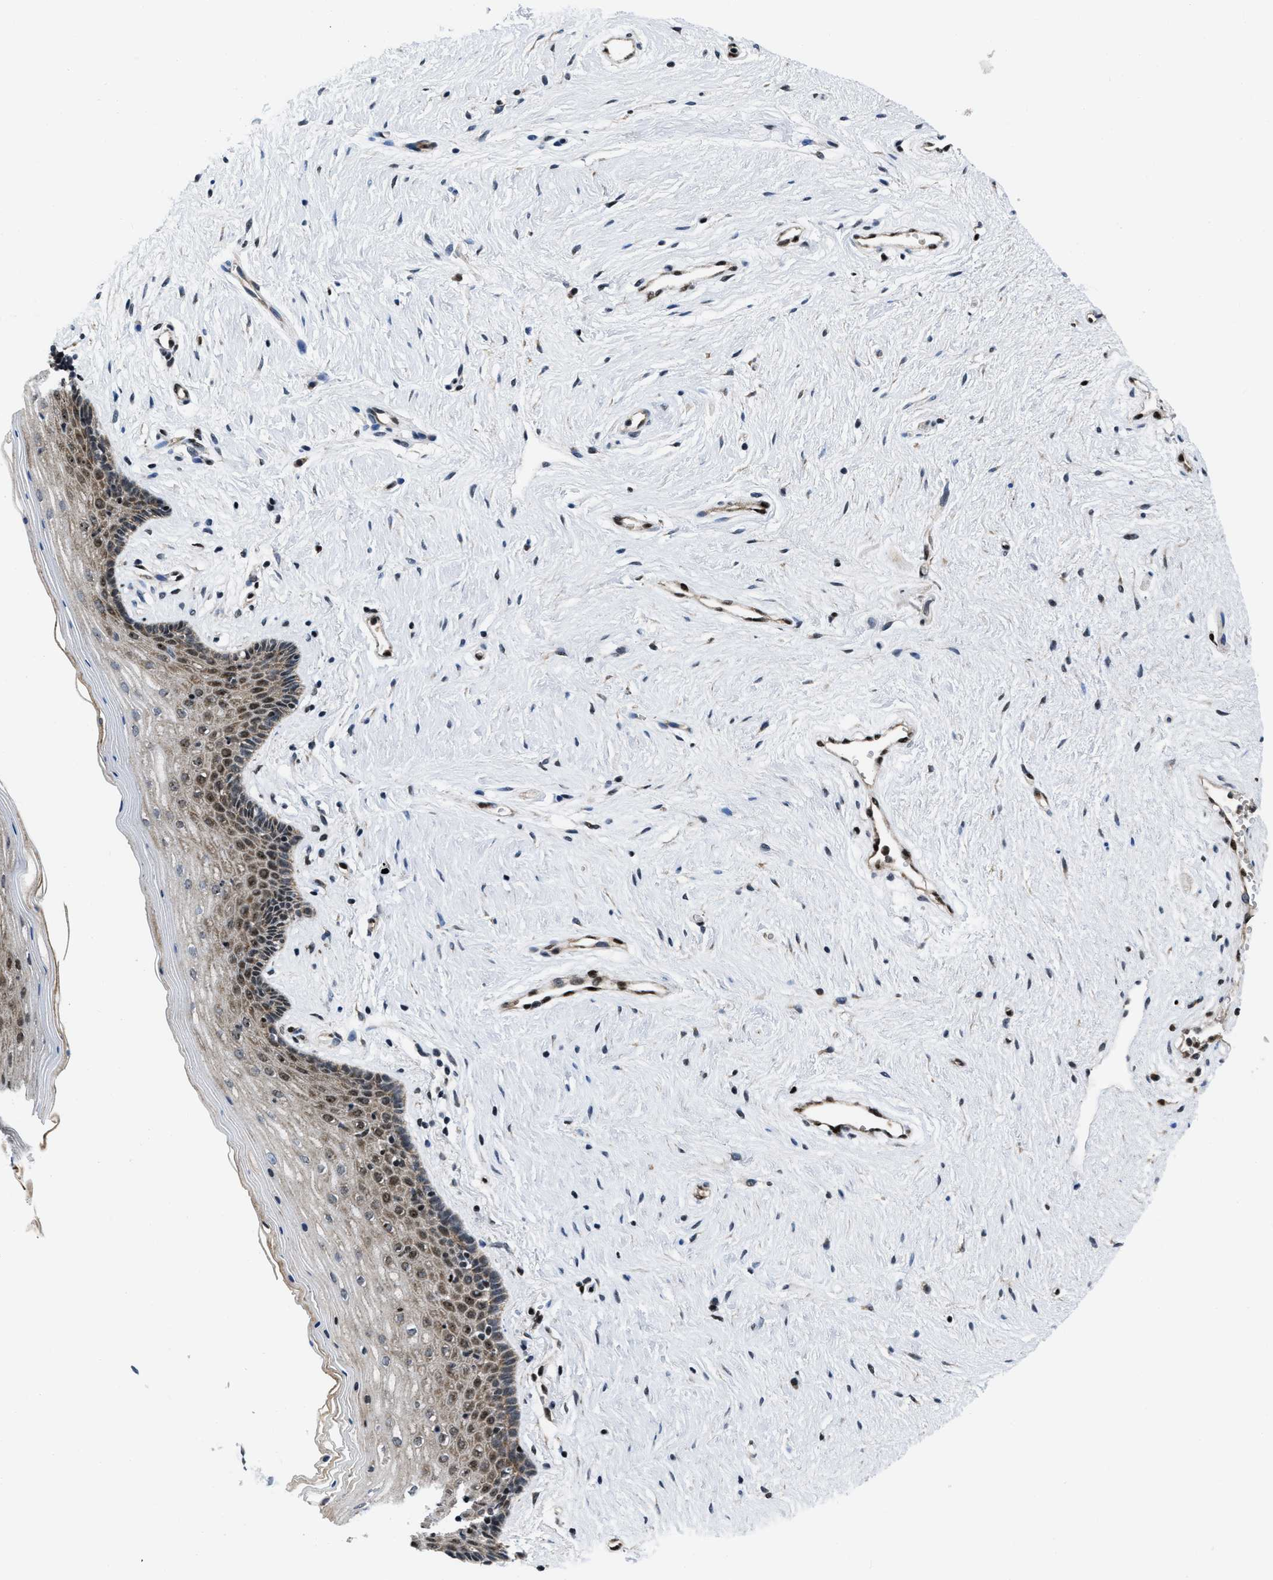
{"staining": {"intensity": "moderate", "quantity": ">75%", "location": "cytoplasmic/membranous,nuclear"}, "tissue": "vagina", "cell_type": "Squamous epithelial cells", "image_type": "normal", "snomed": [{"axis": "morphology", "description": "Normal tissue, NOS"}, {"axis": "topography", "description": "Vagina"}], "caption": "This image demonstrates unremarkable vagina stained with immunohistochemistry to label a protein in brown. The cytoplasmic/membranous,nuclear of squamous epithelial cells show moderate positivity for the protein. Nuclei are counter-stained blue.", "gene": "PPP2CB", "patient": {"sex": "female", "age": 44}}